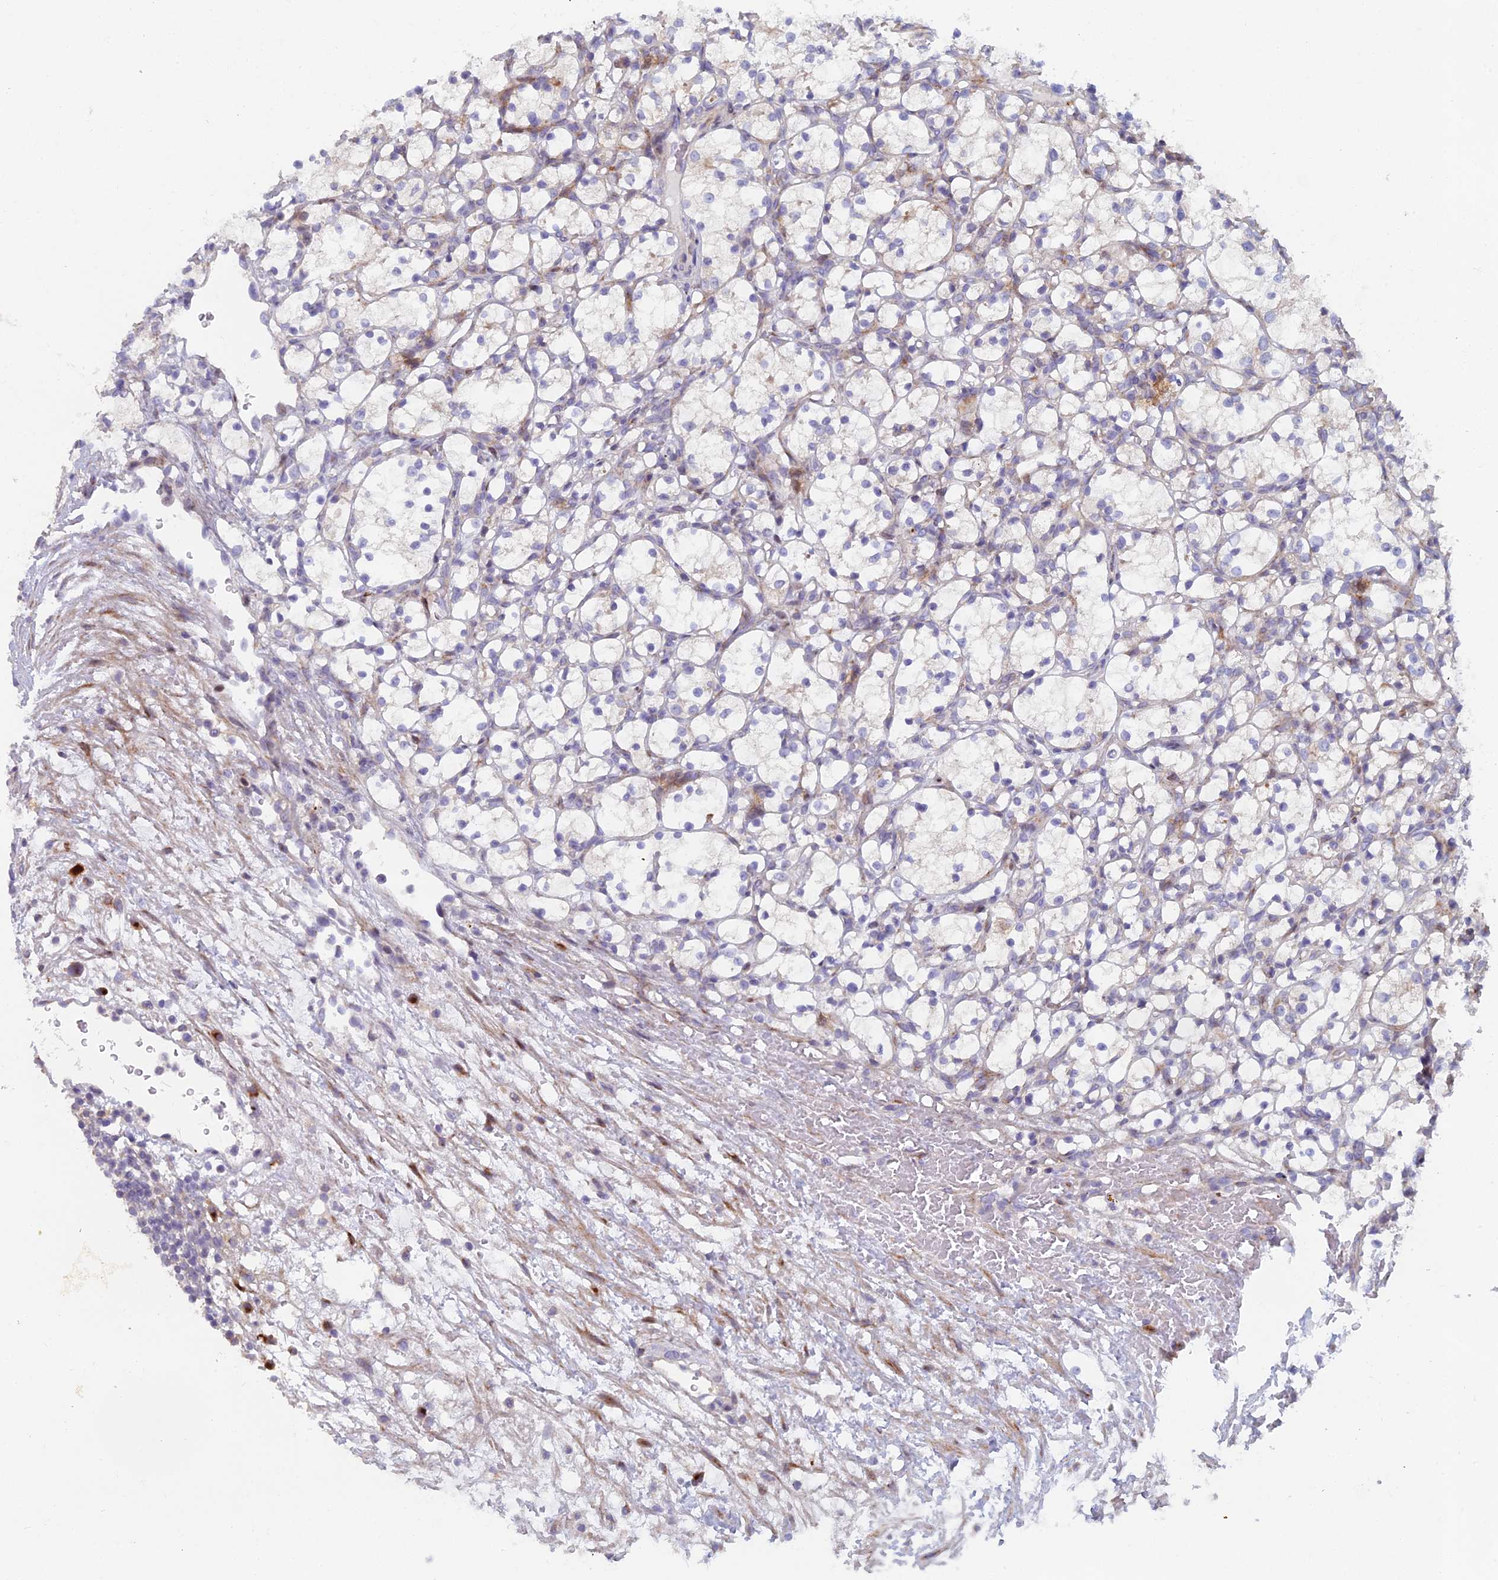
{"staining": {"intensity": "negative", "quantity": "none", "location": "none"}, "tissue": "renal cancer", "cell_type": "Tumor cells", "image_type": "cancer", "snomed": [{"axis": "morphology", "description": "Adenocarcinoma, NOS"}, {"axis": "topography", "description": "Kidney"}], "caption": "Immunohistochemistry (IHC) micrograph of neoplastic tissue: renal cancer (adenocarcinoma) stained with DAB reveals no significant protein staining in tumor cells. The staining was performed using DAB to visualize the protein expression in brown, while the nuclei were stained in blue with hematoxylin (Magnification: 20x).", "gene": "B9D2", "patient": {"sex": "female", "age": 69}}